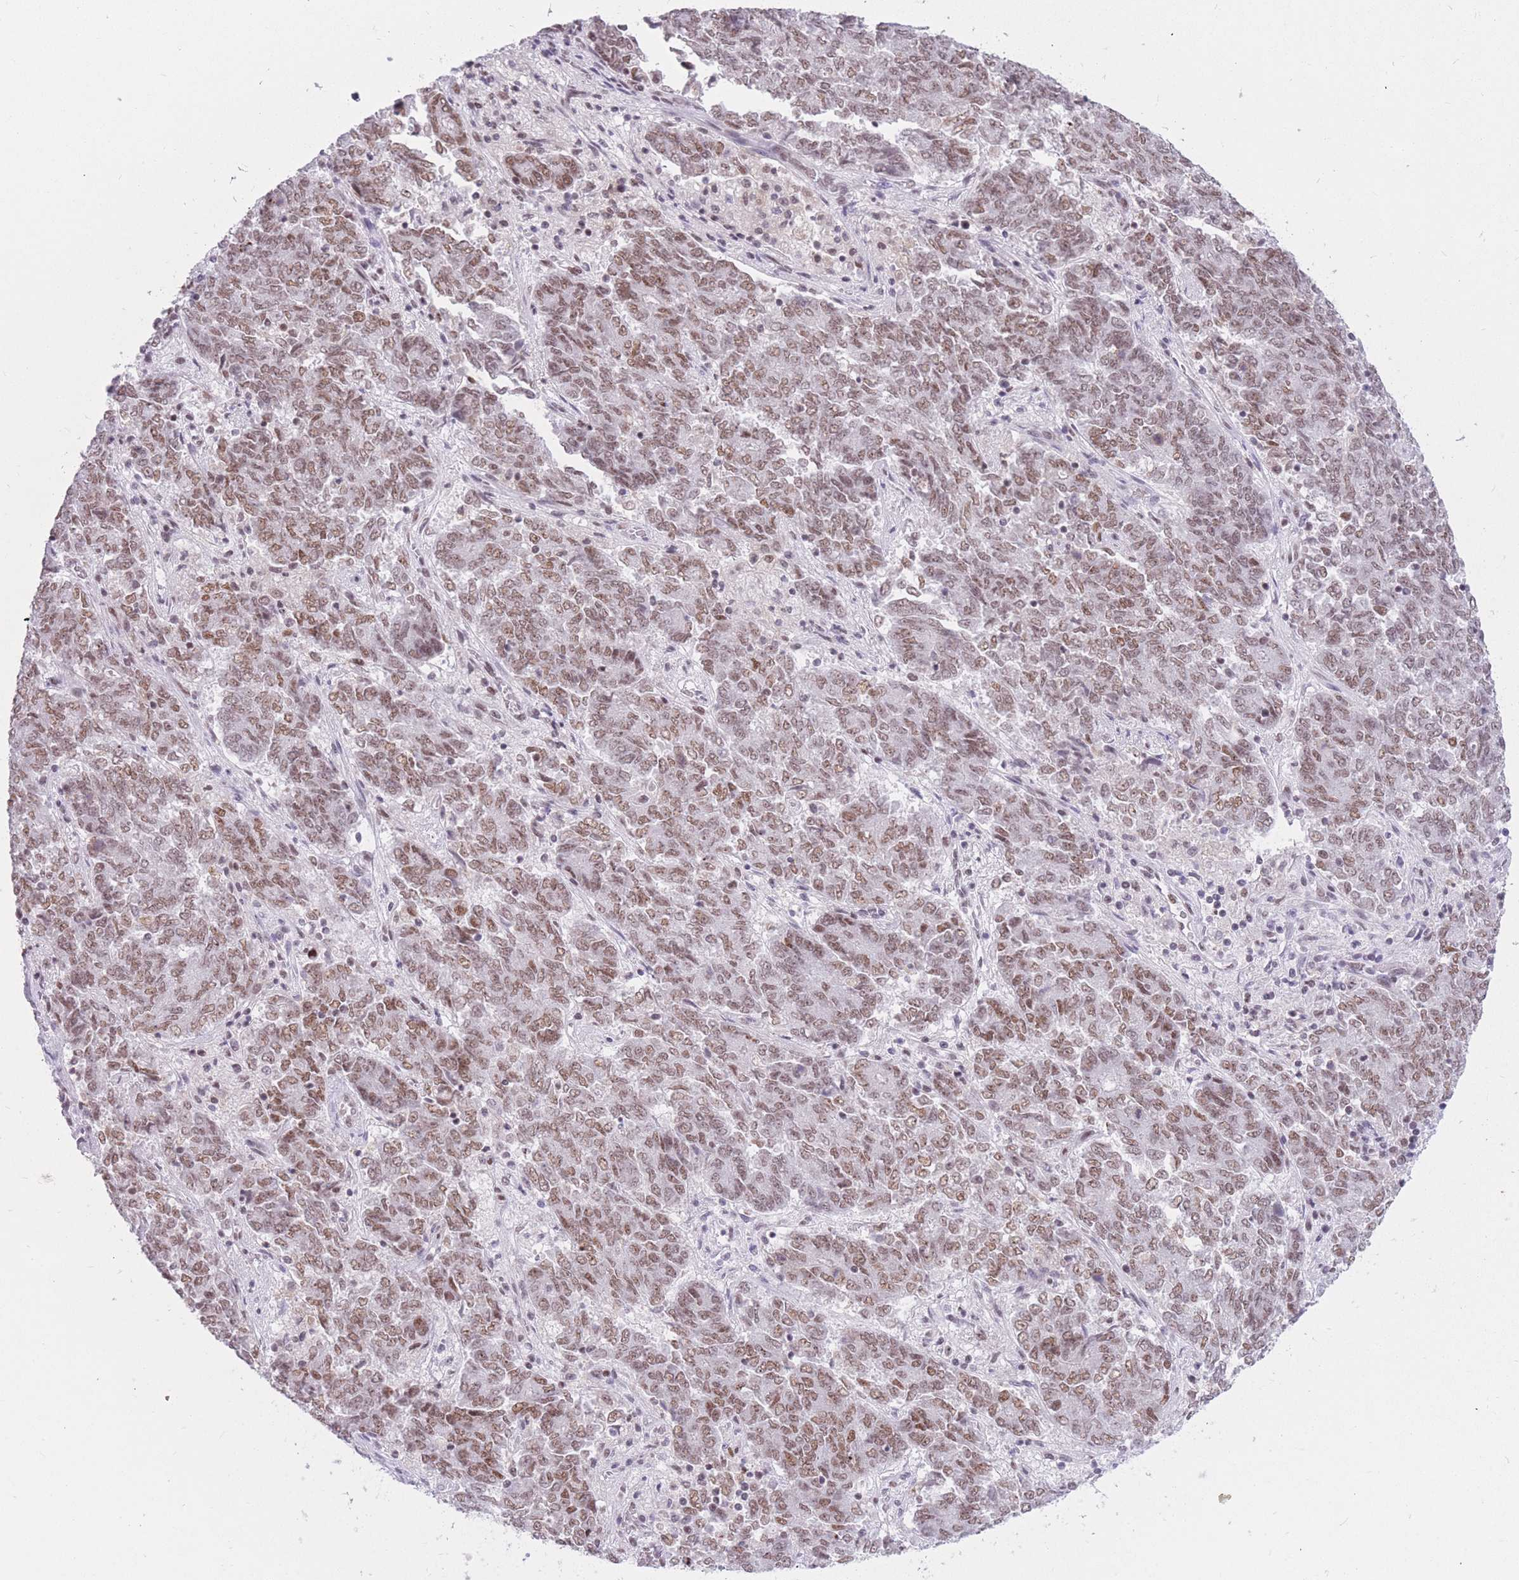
{"staining": {"intensity": "moderate", "quantity": ">75%", "location": "nuclear"}, "tissue": "endometrial cancer", "cell_type": "Tumor cells", "image_type": "cancer", "snomed": [{"axis": "morphology", "description": "Adenocarcinoma, NOS"}, {"axis": "topography", "description": "Endometrium"}], "caption": "The photomicrograph shows staining of endometrial adenocarcinoma, revealing moderate nuclear protein positivity (brown color) within tumor cells.", "gene": "HNRNPUL1", "patient": {"sex": "female", "age": 80}}